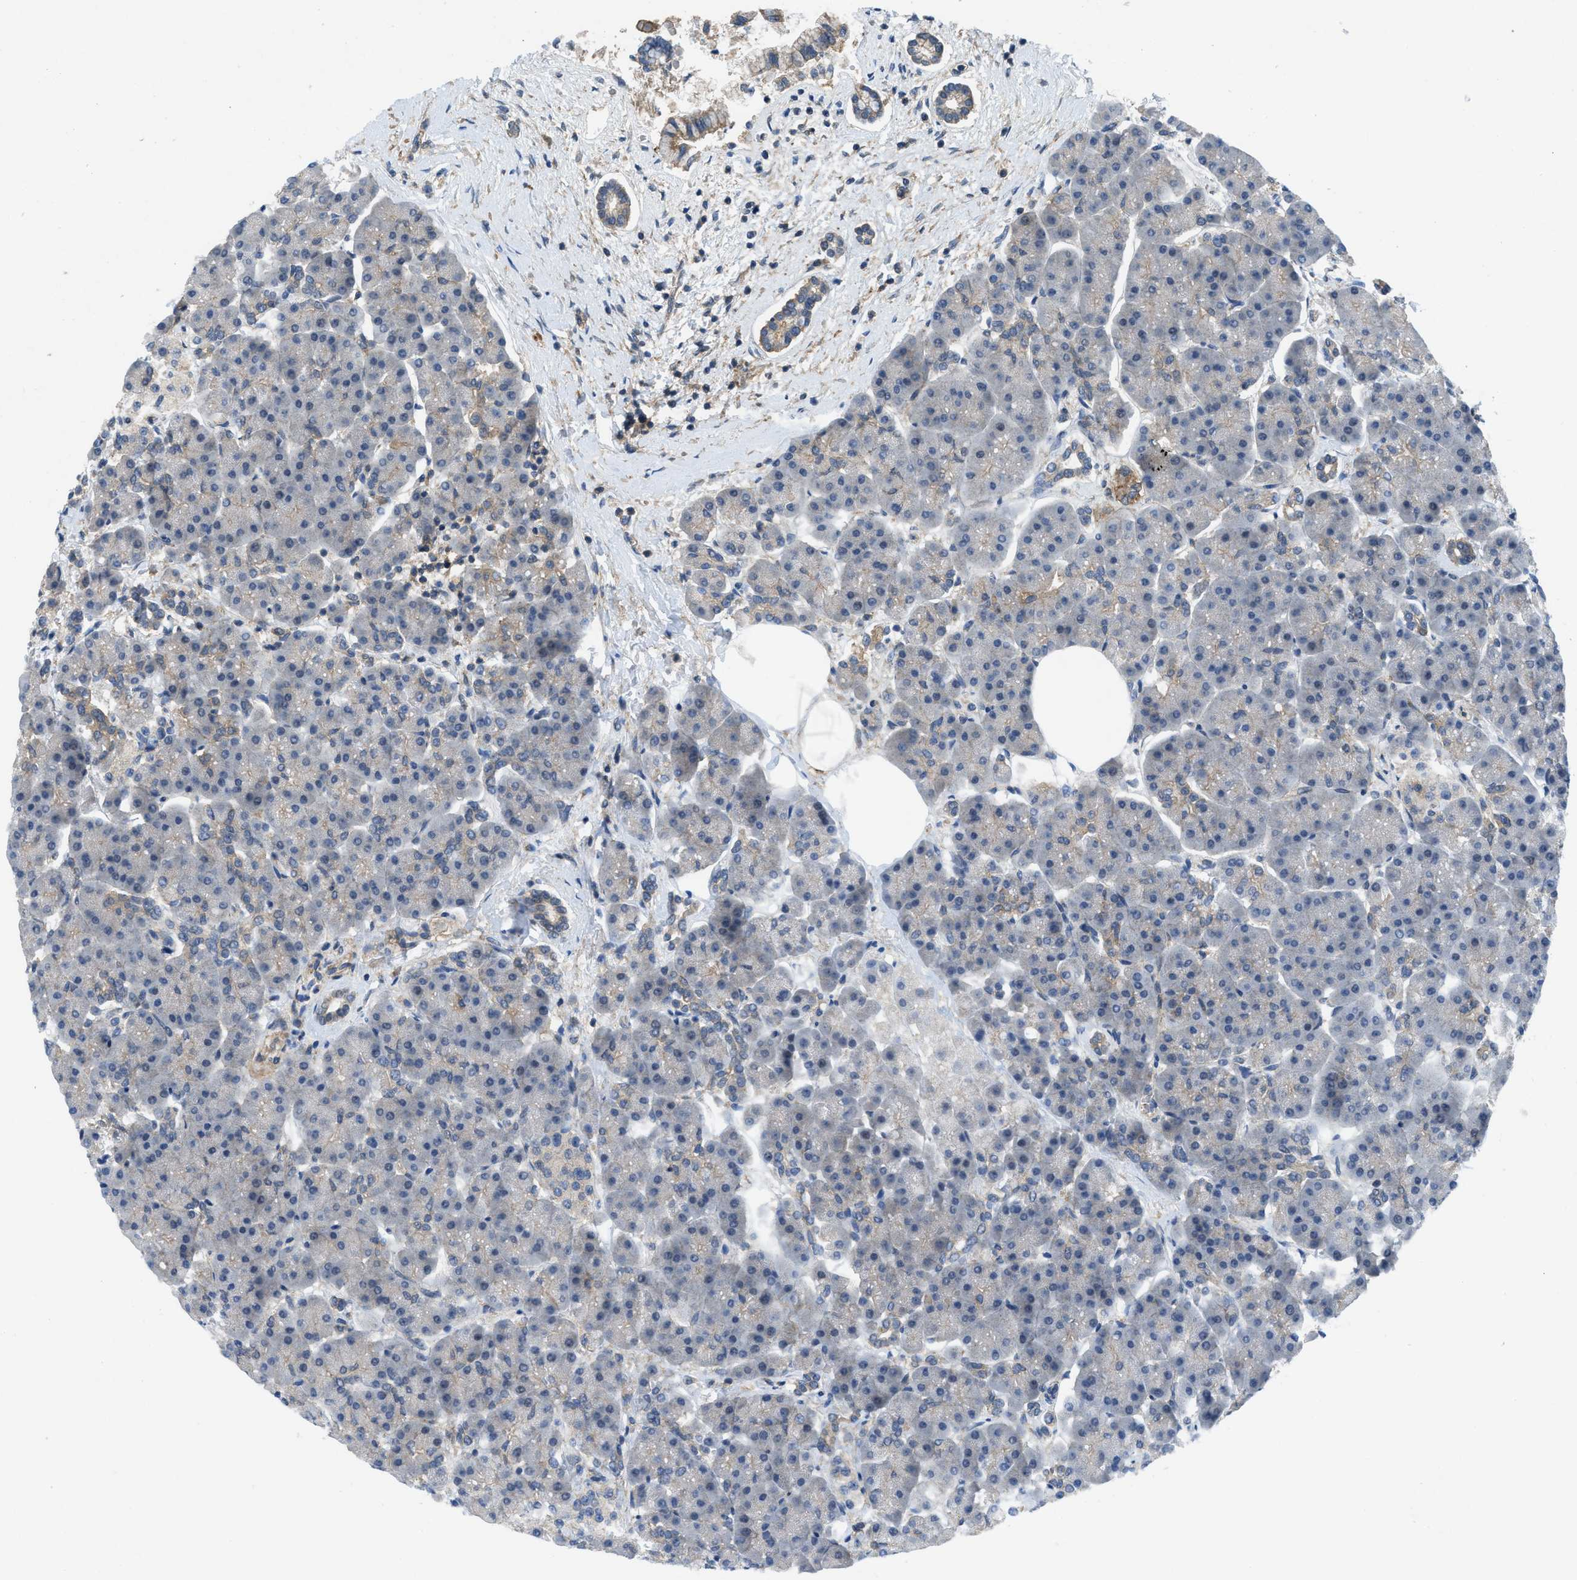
{"staining": {"intensity": "negative", "quantity": "none", "location": "none"}, "tissue": "pancreas", "cell_type": "Exocrine glandular cells", "image_type": "normal", "snomed": [{"axis": "morphology", "description": "Normal tissue, NOS"}, {"axis": "topography", "description": "Pancreas"}], "caption": "Immunohistochemical staining of benign pancreas displays no significant staining in exocrine glandular cells. Brightfield microscopy of immunohistochemistry (IHC) stained with DAB (3,3'-diaminobenzidine) (brown) and hematoxylin (blue), captured at high magnification.", "gene": "PANX1", "patient": {"sex": "female", "age": 70}}